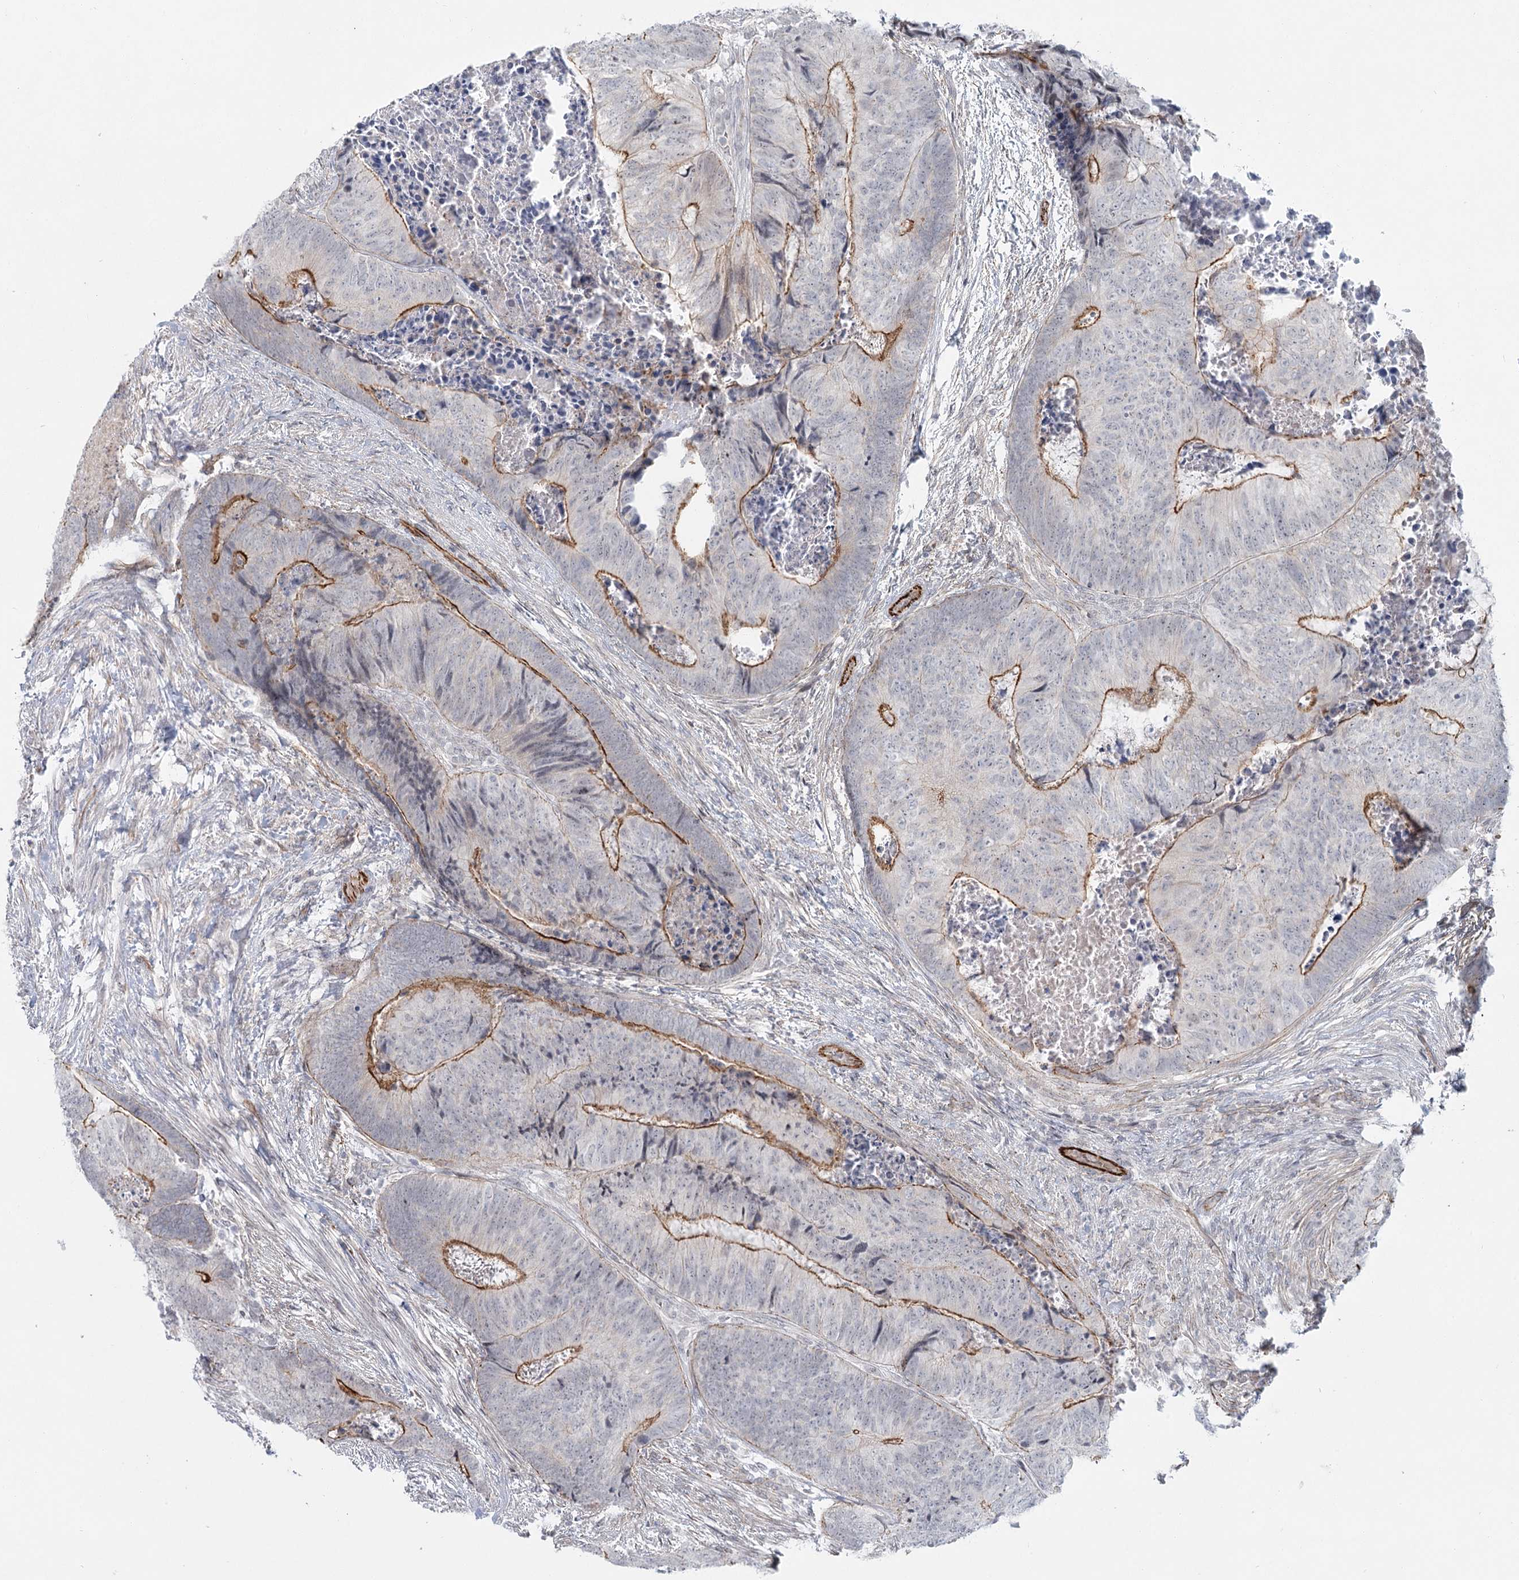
{"staining": {"intensity": "strong", "quantity": "25%-75%", "location": "cytoplasmic/membranous"}, "tissue": "colorectal cancer", "cell_type": "Tumor cells", "image_type": "cancer", "snomed": [{"axis": "morphology", "description": "Adenocarcinoma, NOS"}, {"axis": "topography", "description": "Colon"}], "caption": "Colorectal cancer stained for a protein (brown) reveals strong cytoplasmic/membranous positive staining in about 25%-75% of tumor cells.", "gene": "ABHD8", "patient": {"sex": "female", "age": 67}}